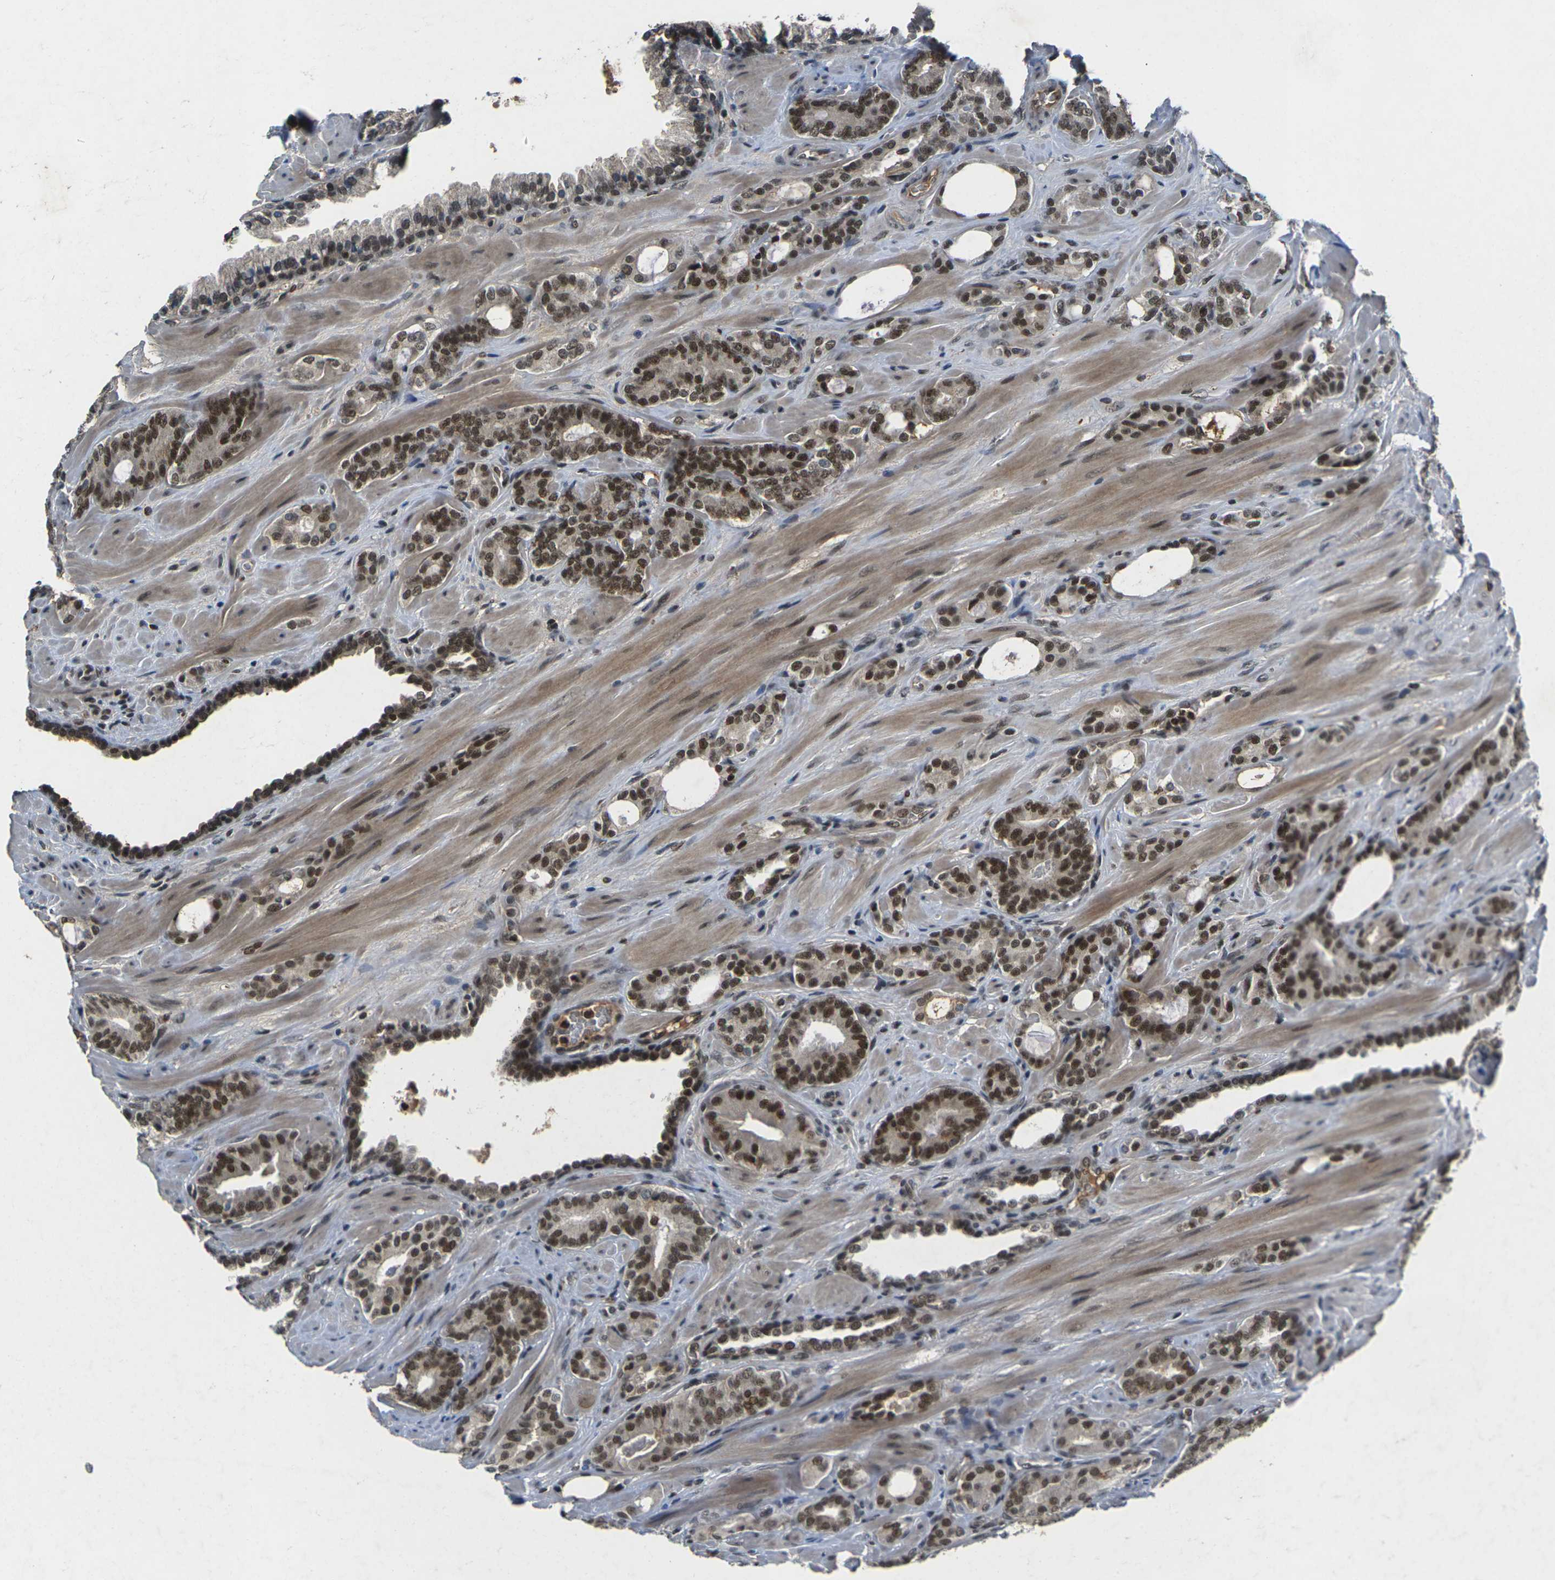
{"staining": {"intensity": "strong", "quantity": ">75%", "location": "nuclear"}, "tissue": "prostate cancer", "cell_type": "Tumor cells", "image_type": "cancer", "snomed": [{"axis": "morphology", "description": "Adenocarcinoma, Low grade"}, {"axis": "topography", "description": "Prostate"}], "caption": "This histopathology image displays low-grade adenocarcinoma (prostate) stained with immunohistochemistry (IHC) to label a protein in brown. The nuclear of tumor cells show strong positivity for the protein. Nuclei are counter-stained blue.", "gene": "NELFA", "patient": {"sex": "male", "age": 63}}